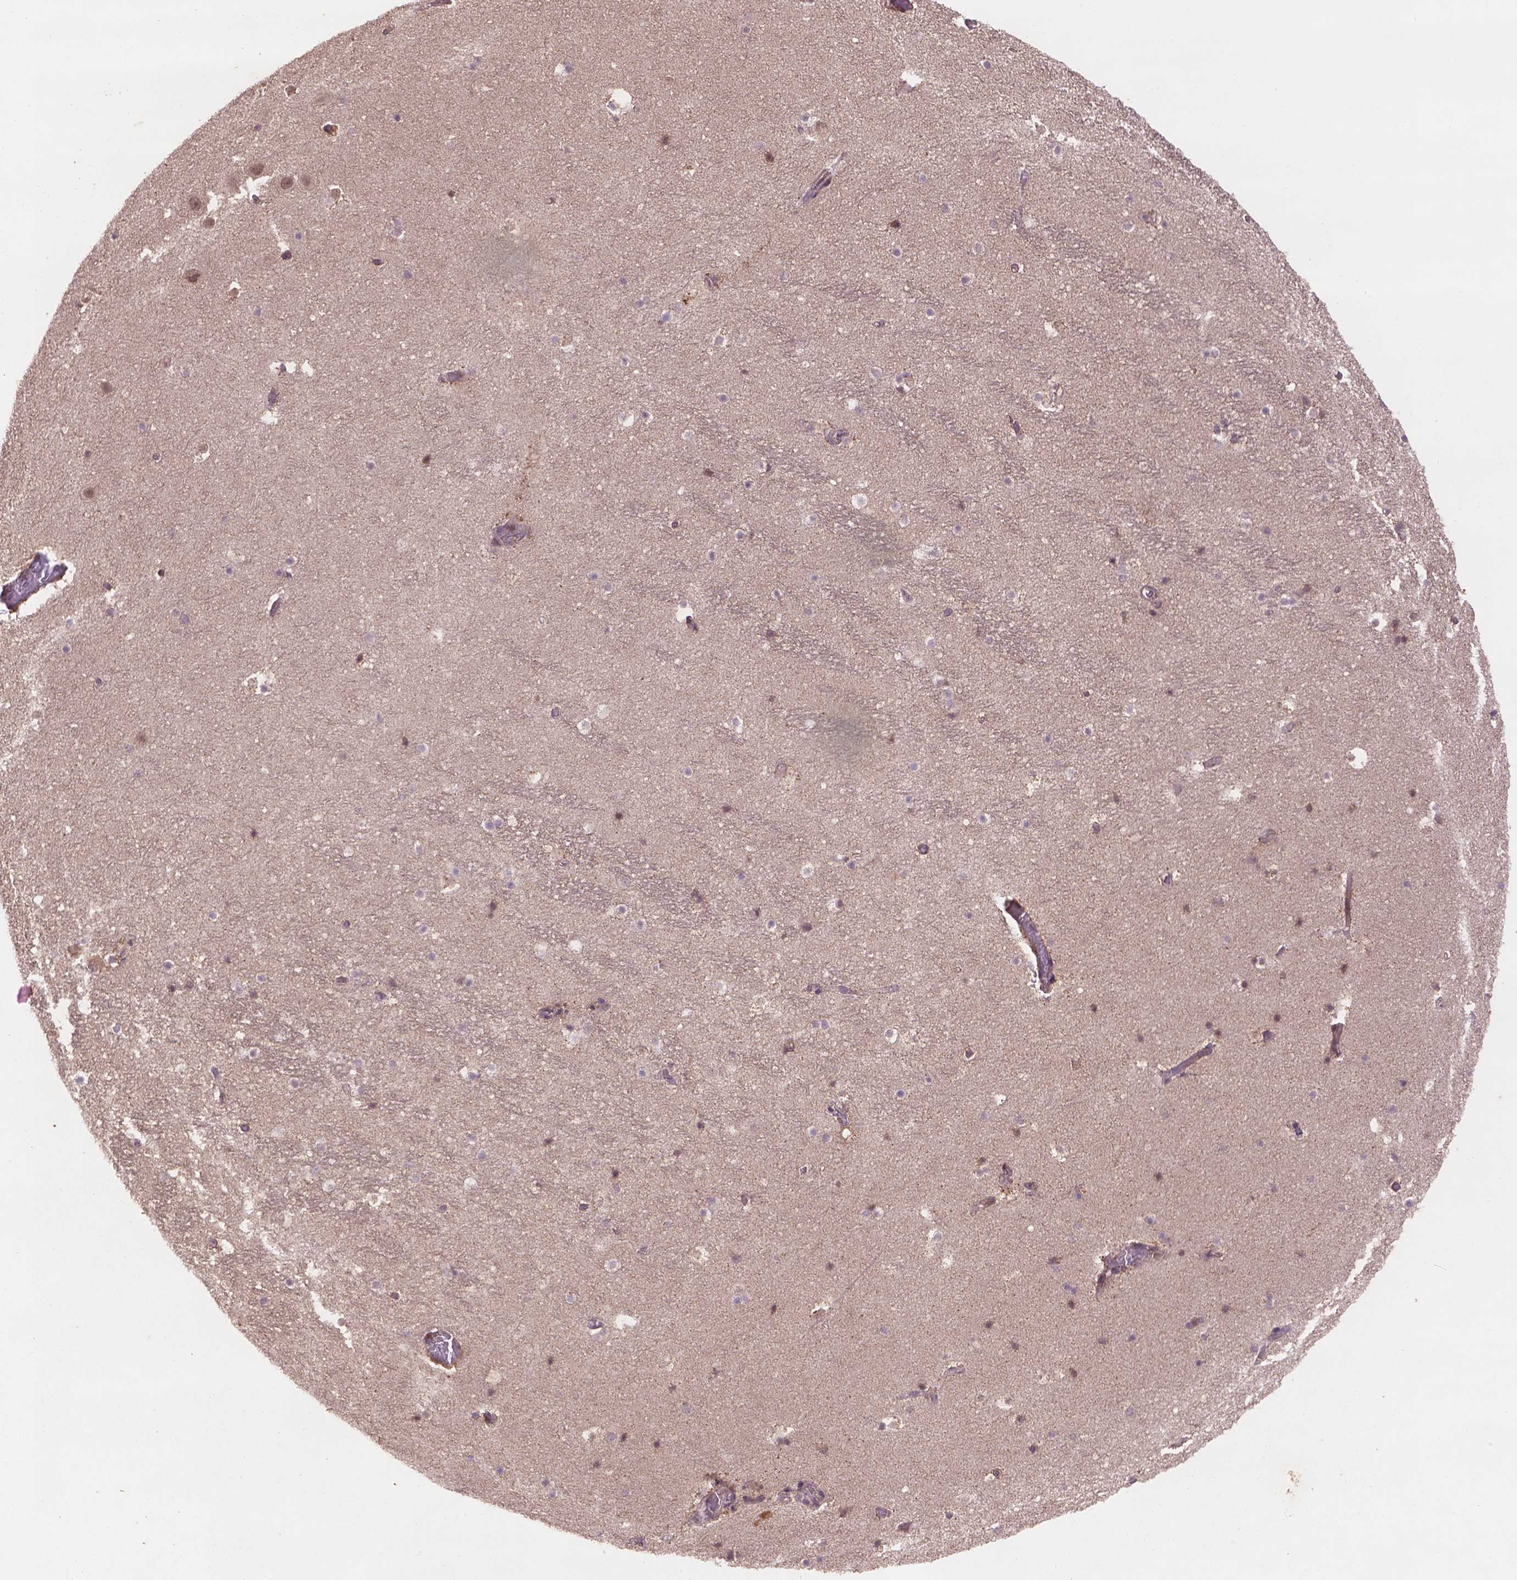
{"staining": {"intensity": "weak", "quantity": "<25%", "location": "cytoplasmic/membranous,nuclear"}, "tissue": "hippocampus", "cell_type": "Glial cells", "image_type": "normal", "snomed": [{"axis": "morphology", "description": "Normal tissue, NOS"}, {"axis": "topography", "description": "Hippocampus"}], "caption": "An immunohistochemistry micrograph of normal hippocampus is shown. There is no staining in glial cells of hippocampus.", "gene": "NIPAL2", "patient": {"sex": "male", "age": 26}}